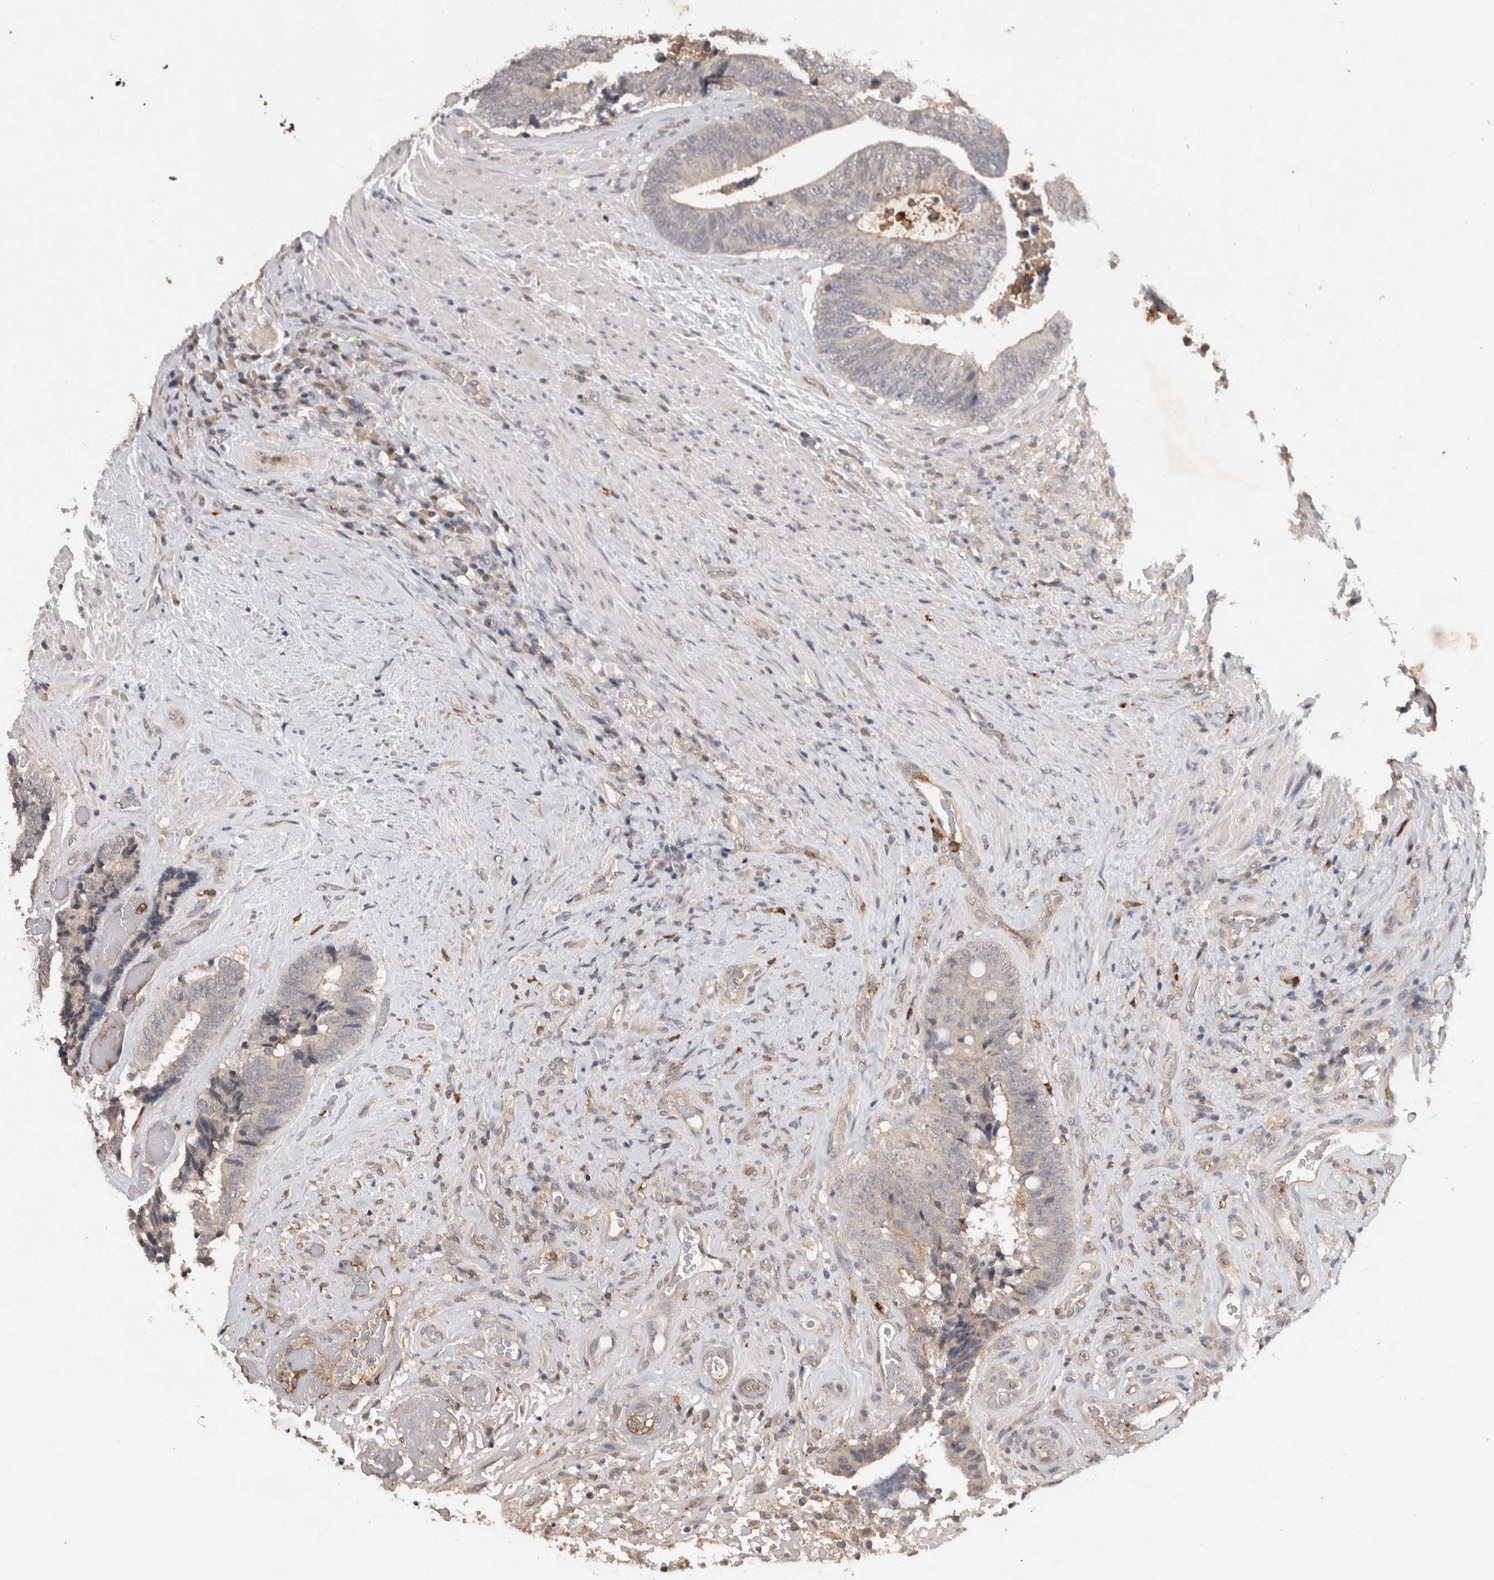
{"staining": {"intensity": "negative", "quantity": "none", "location": "none"}, "tissue": "colorectal cancer", "cell_type": "Tumor cells", "image_type": "cancer", "snomed": [{"axis": "morphology", "description": "Adenocarcinoma, NOS"}, {"axis": "topography", "description": "Rectum"}], "caption": "The photomicrograph reveals no staining of tumor cells in adenocarcinoma (colorectal).", "gene": "RASSF3", "patient": {"sex": "male", "age": 72}}